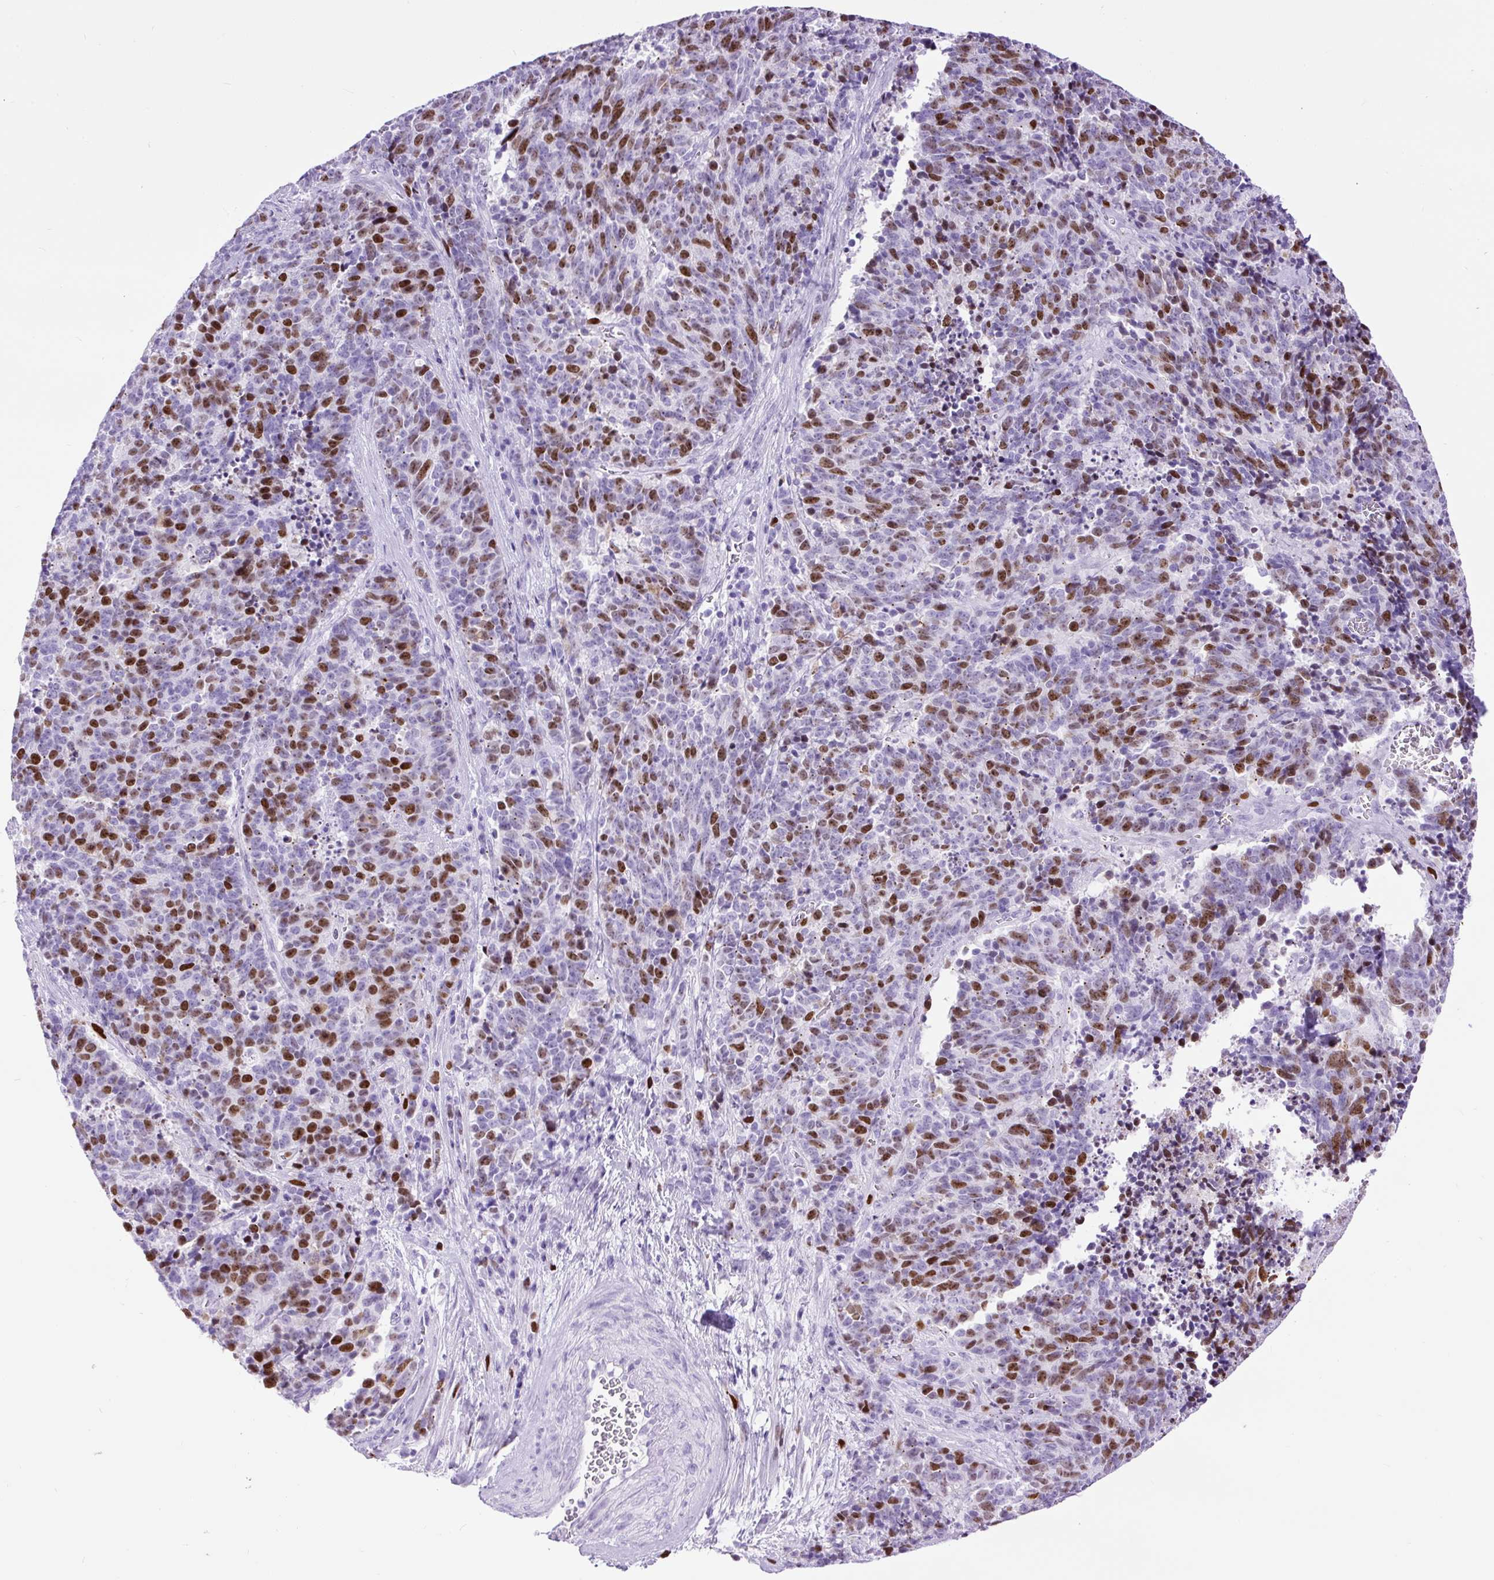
{"staining": {"intensity": "strong", "quantity": "25%-75%", "location": "nuclear"}, "tissue": "cervical cancer", "cell_type": "Tumor cells", "image_type": "cancer", "snomed": [{"axis": "morphology", "description": "Squamous cell carcinoma, NOS"}, {"axis": "topography", "description": "Cervix"}], "caption": "Cervical squamous cell carcinoma stained for a protein reveals strong nuclear positivity in tumor cells.", "gene": "RACGAP1", "patient": {"sex": "female", "age": 29}}